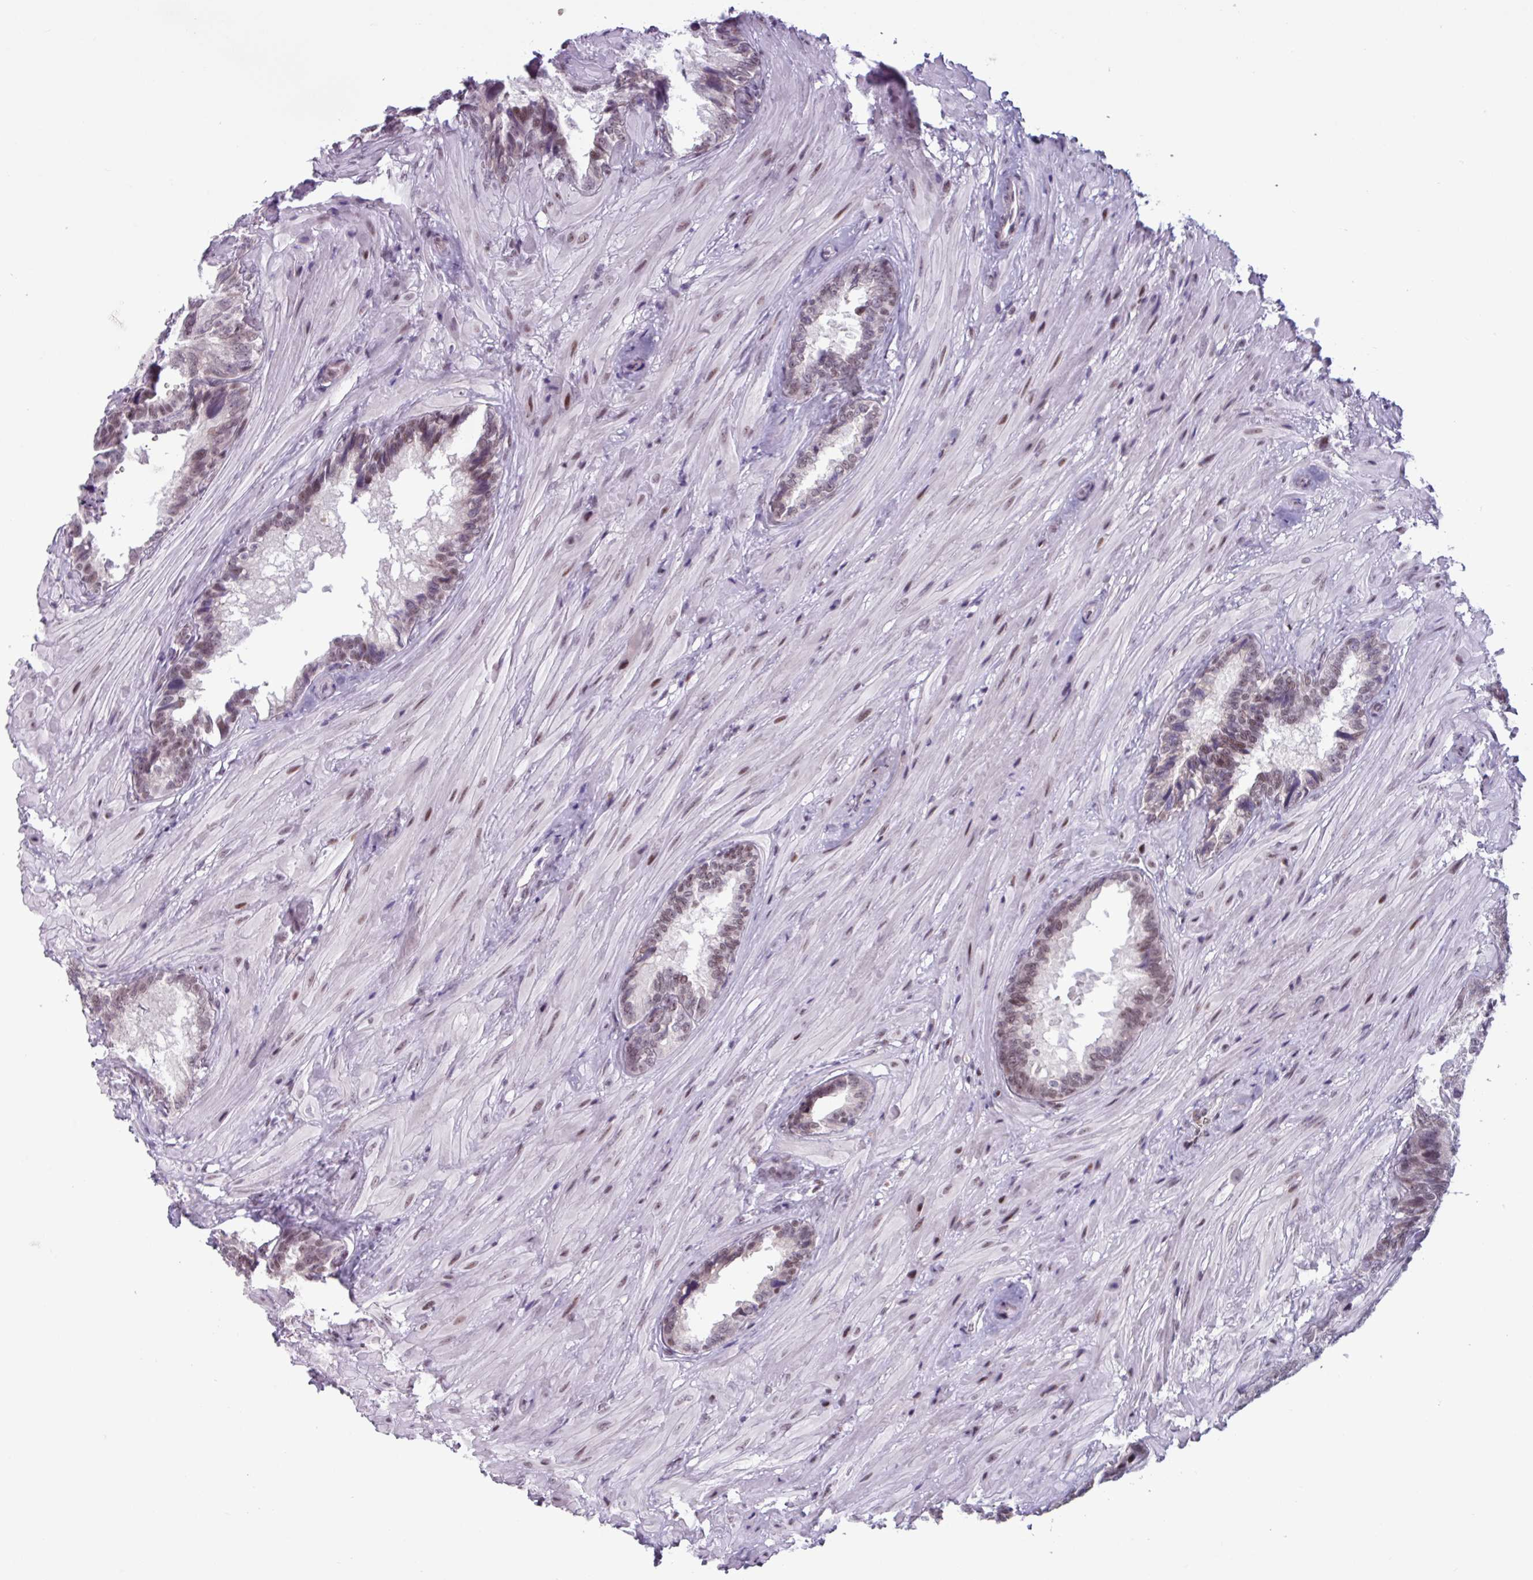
{"staining": {"intensity": "moderate", "quantity": "25%-75%", "location": "nuclear"}, "tissue": "seminal vesicle", "cell_type": "Glandular cells", "image_type": "normal", "snomed": [{"axis": "morphology", "description": "Normal tissue, NOS"}, {"axis": "topography", "description": "Seminal veicle"}], "caption": "High-power microscopy captured an immunohistochemistry (IHC) image of benign seminal vesicle, revealing moderate nuclear staining in about 25%-75% of glandular cells.", "gene": "ZNF575", "patient": {"sex": "male", "age": 62}}